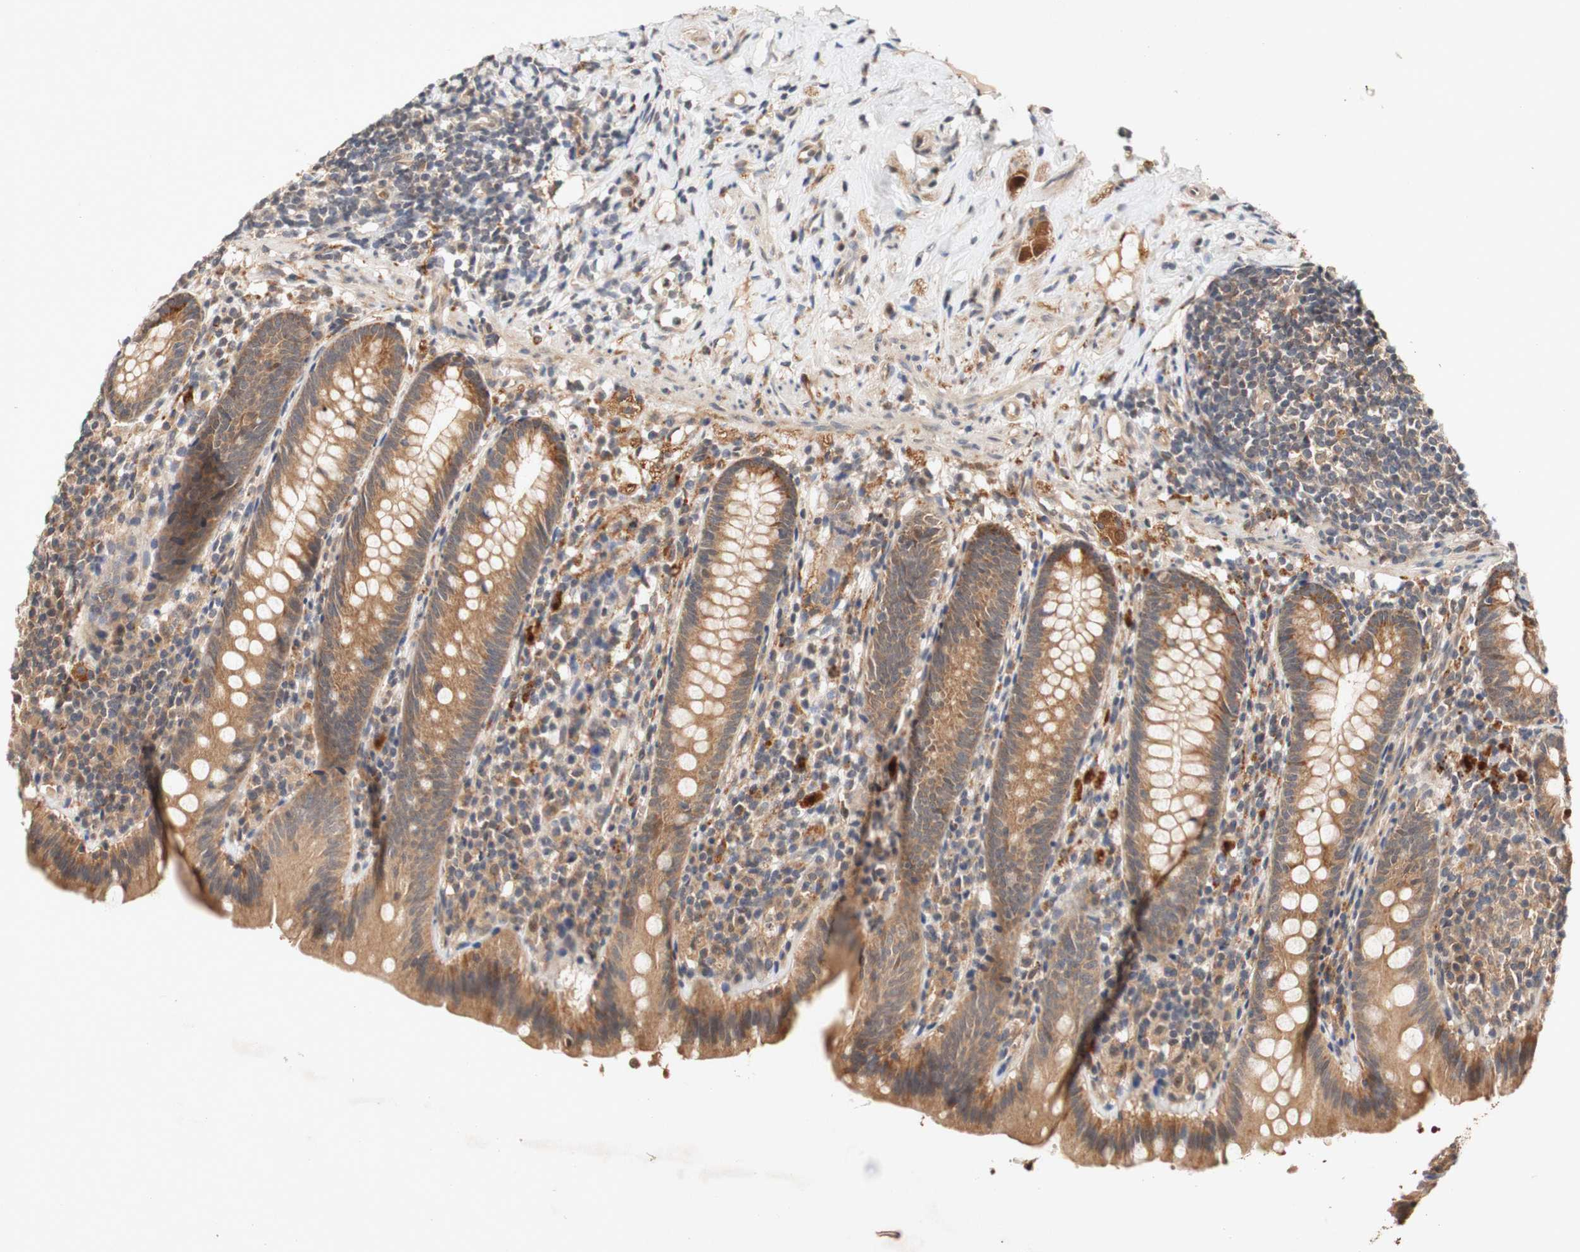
{"staining": {"intensity": "moderate", "quantity": ">75%", "location": "cytoplasmic/membranous"}, "tissue": "appendix", "cell_type": "Glandular cells", "image_type": "normal", "snomed": [{"axis": "morphology", "description": "Normal tissue, NOS"}, {"axis": "topography", "description": "Appendix"}], "caption": "Immunohistochemistry (IHC) (DAB (3,3'-diaminobenzidine)) staining of benign human appendix displays moderate cytoplasmic/membranous protein expression in approximately >75% of glandular cells.", "gene": "PIN1", "patient": {"sex": "male", "age": 52}}